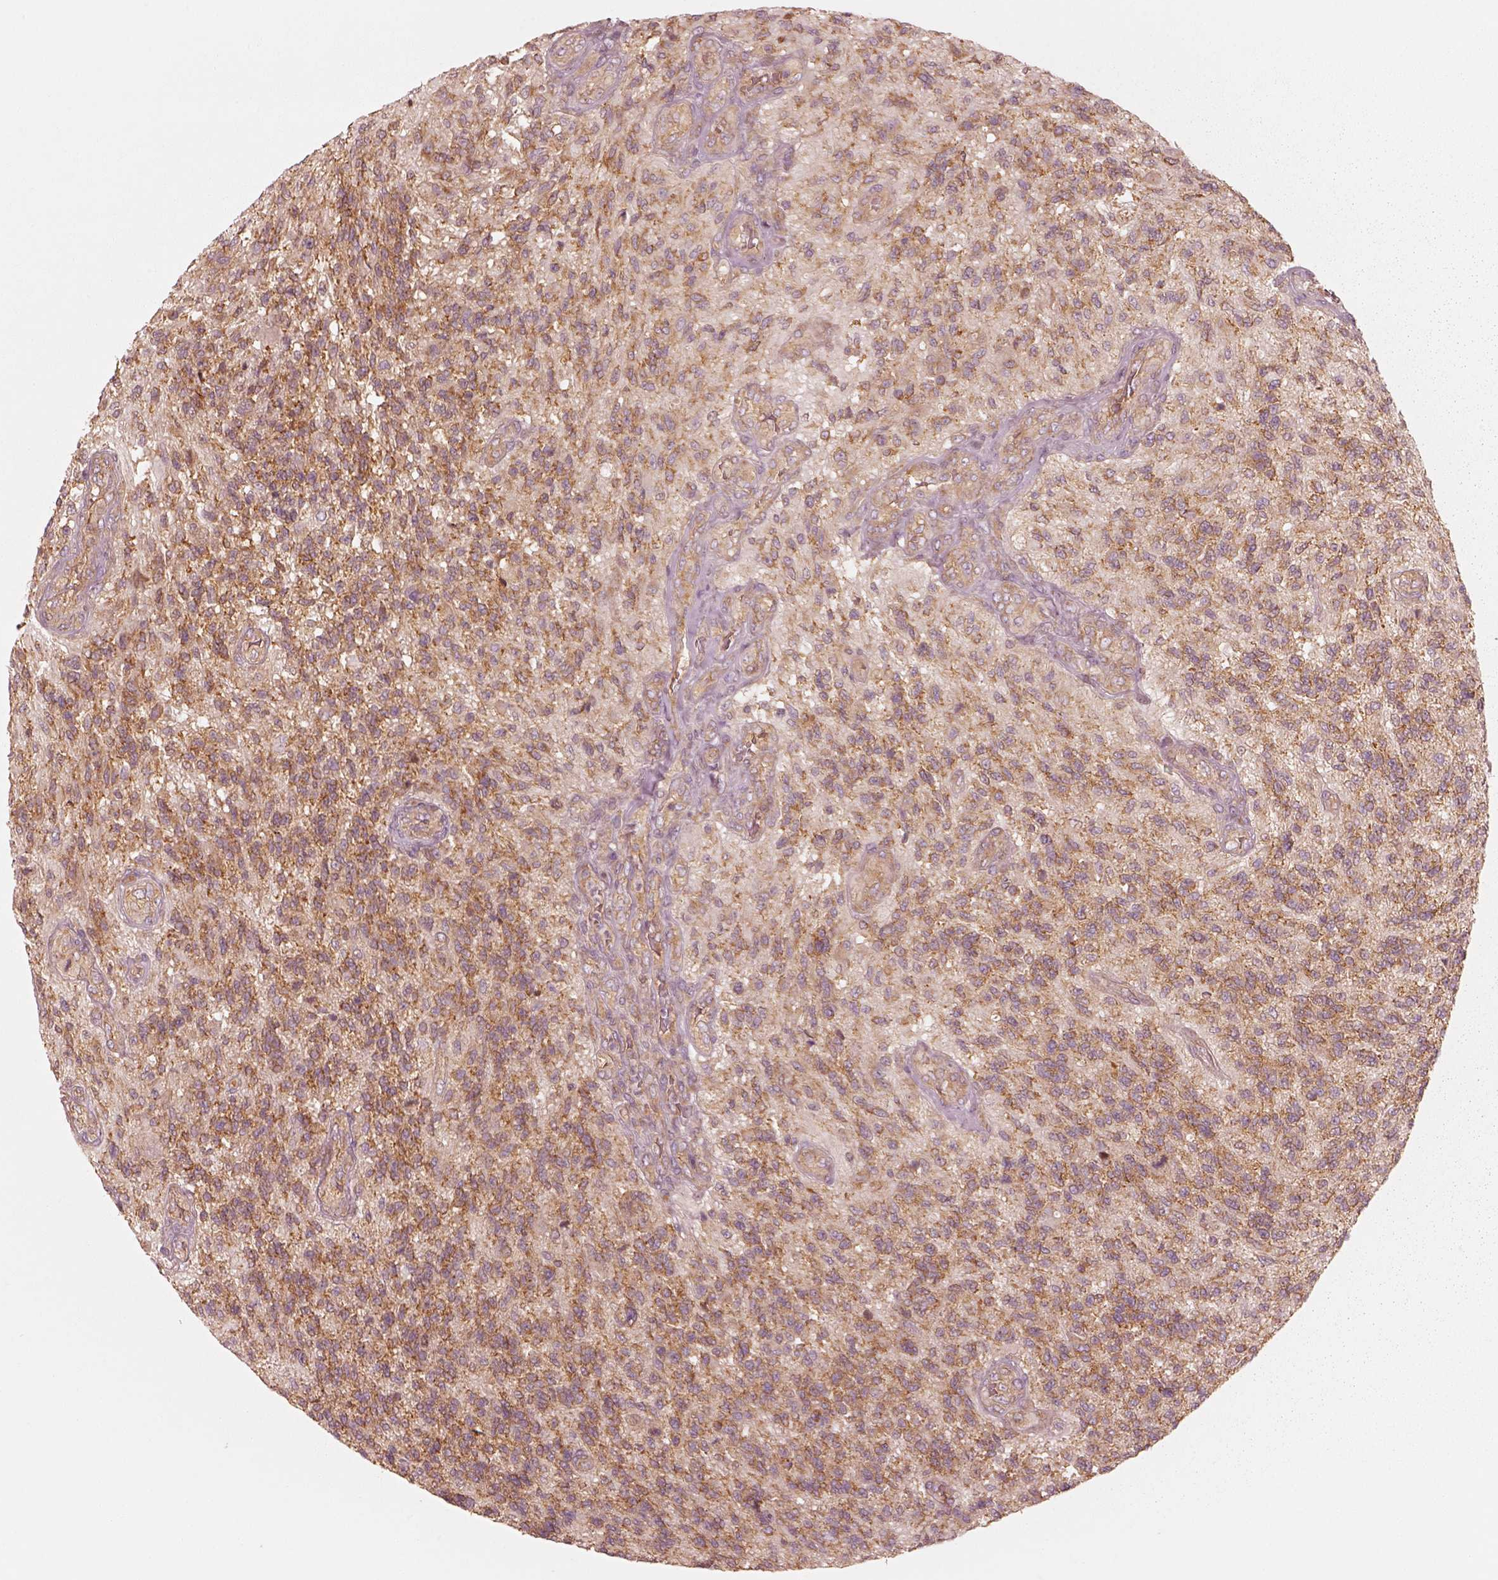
{"staining": {"intensity": "moderate", "quantity": ">75%", "location": "cytoplasmic/membranous"}, "tissue": "glioma", "cell_type": "Tumor cells", "image_type": "cancer", "snomed": [{"axis": "morphology", "description": "Glioma, malignant, High grade"}, {"axis": "topography", "description": "Brain"}], "caption": "This histopathology image shows immunohistochemistry (IHC) staining of glioma, with medium moderate cytoplasmic/membranous staining in about >75% of tumor cells.", "gene": "CNOT2", "patient": {"sex": "male", "age": 56}}